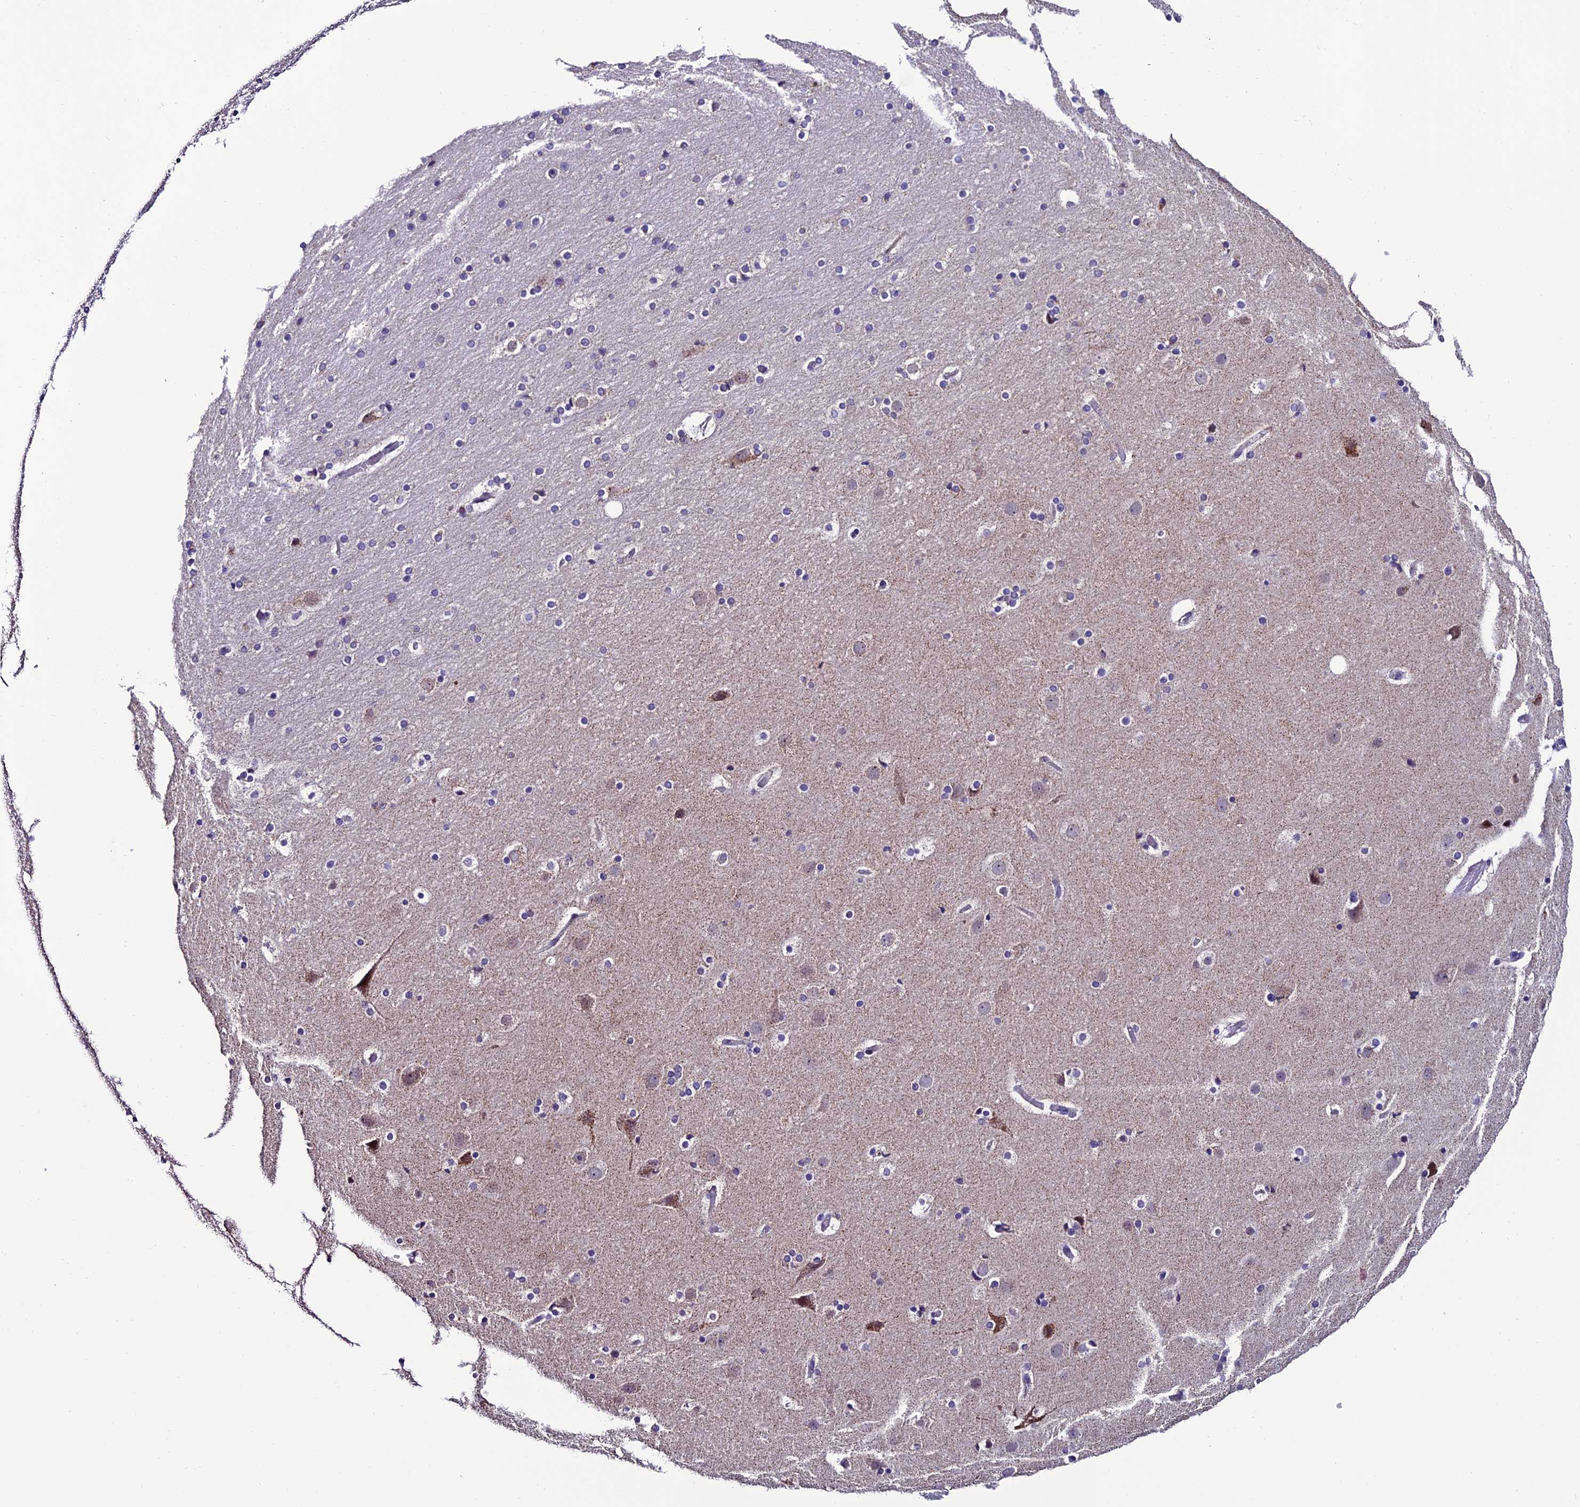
{"staining": {"intensity": "negative", "quantity": "none", "location": "none"}, "tissue": "cerebral cortex", "cell_type": "Endothelial cells", "image_type": "normal", "snomed": [{"axis": "morphology", "description": "Normal tissue, NOS"}, {"axis": "topography", "description": "Cerebral cortex"}], "caption": "The IHC image has no significant positivity in endothelial cells of cerebral cortex.", "gene": "SLC10A1", "patient": {"sex": "male", "age": 57}}